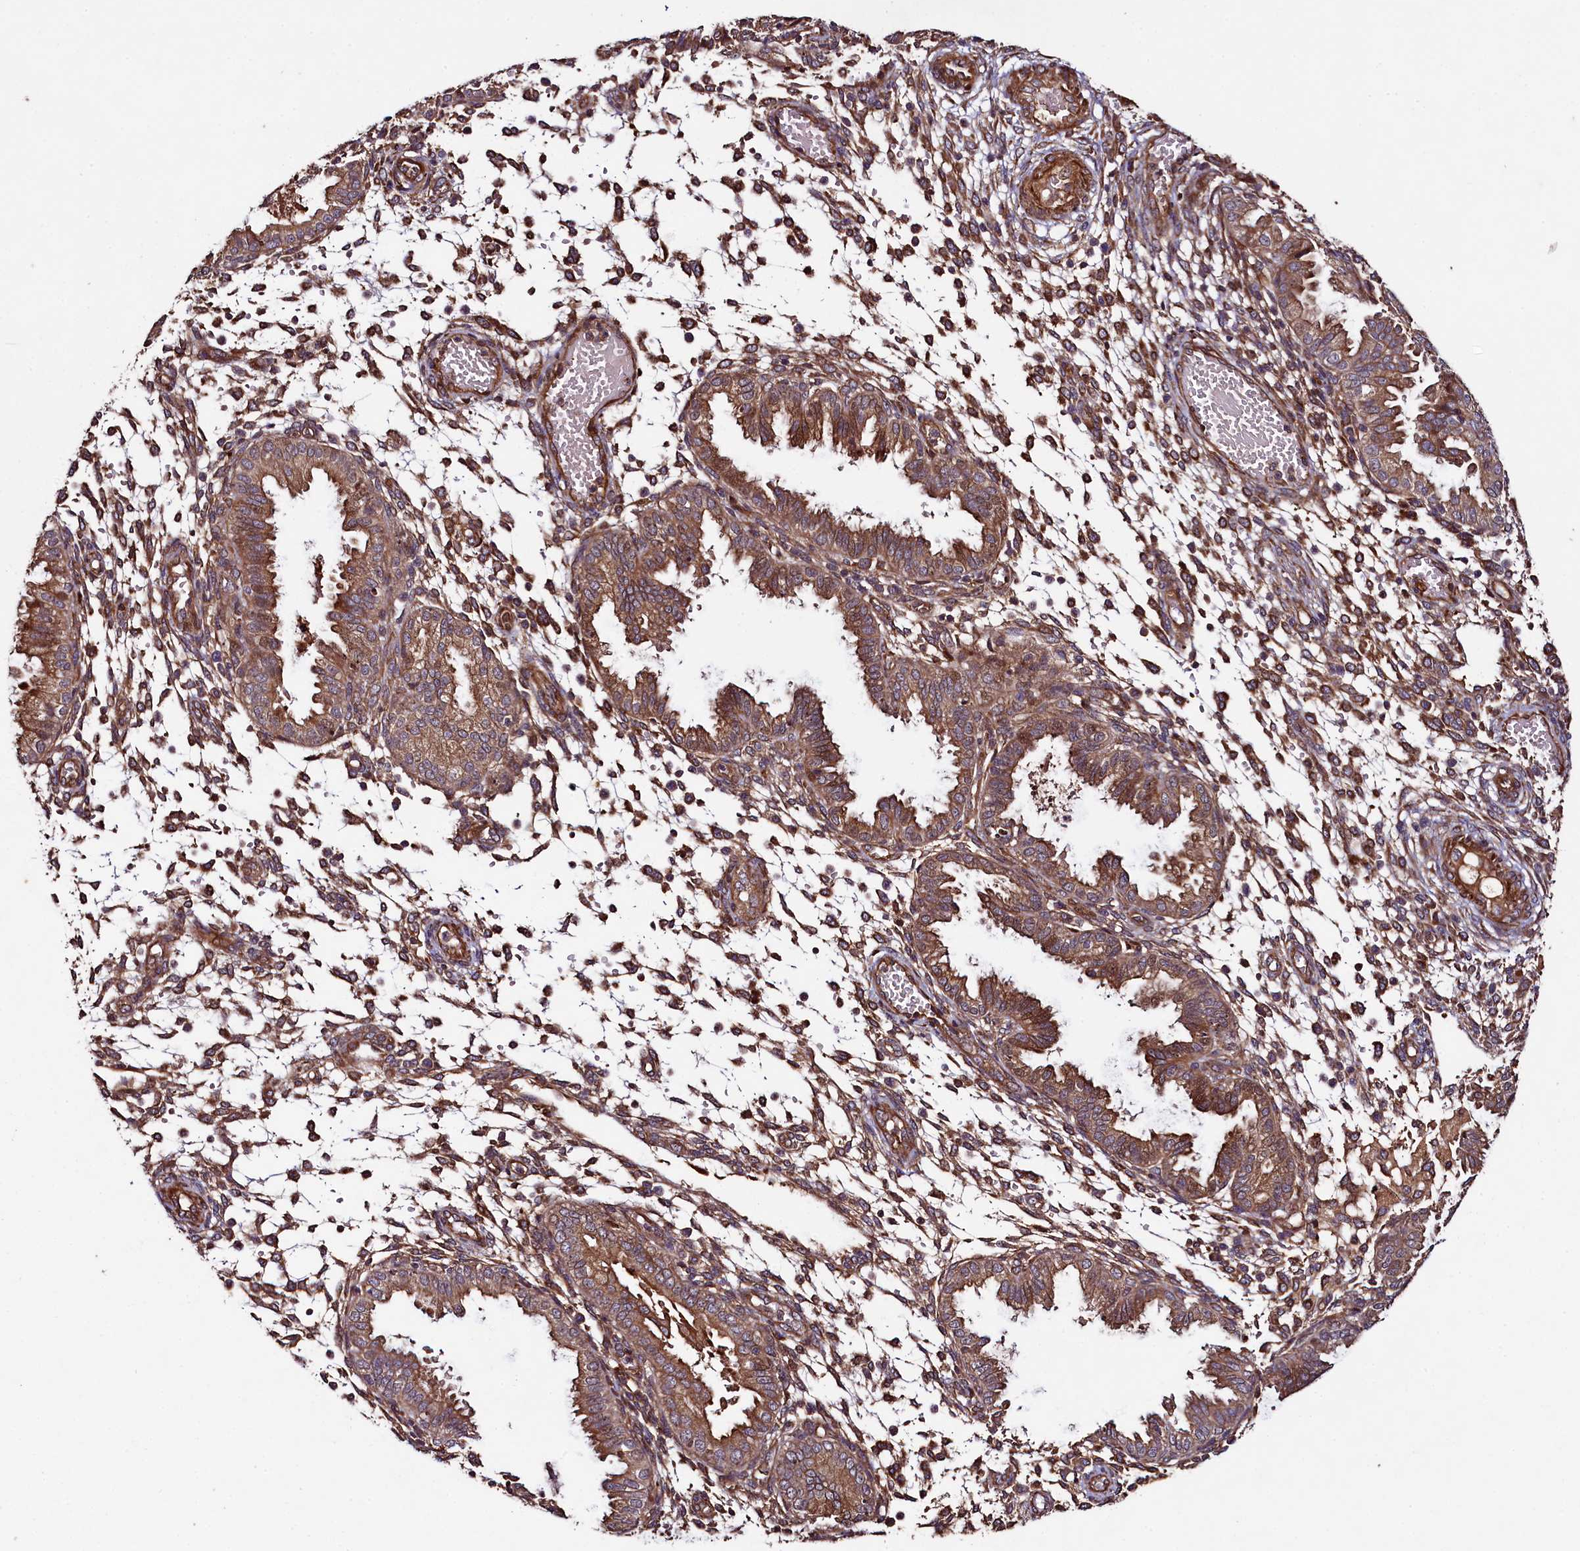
{"staining": {"intensity": "moderate", "quantity": "25%-75%", "location": "cytoplasmic/membranous"}, "tissue": "endometrium", "cell_type": "Cells in endometrial stroma", "image_type": "normal", "snomed": [{"axis": "morphology", "description": "Normal tissue, NOS"}, {"axis": "topography", "description": "Endometrium"}], "caption": "A micrograph showing moderate cytoplasmic/membranous expression in approximately 25%-75% of cells in endometrial stroma in benign endometrium, as visualized by brown immunohistochemical staining.", "gene": "CCDC102A", "patient": {"sex": "female", "age": 33}}